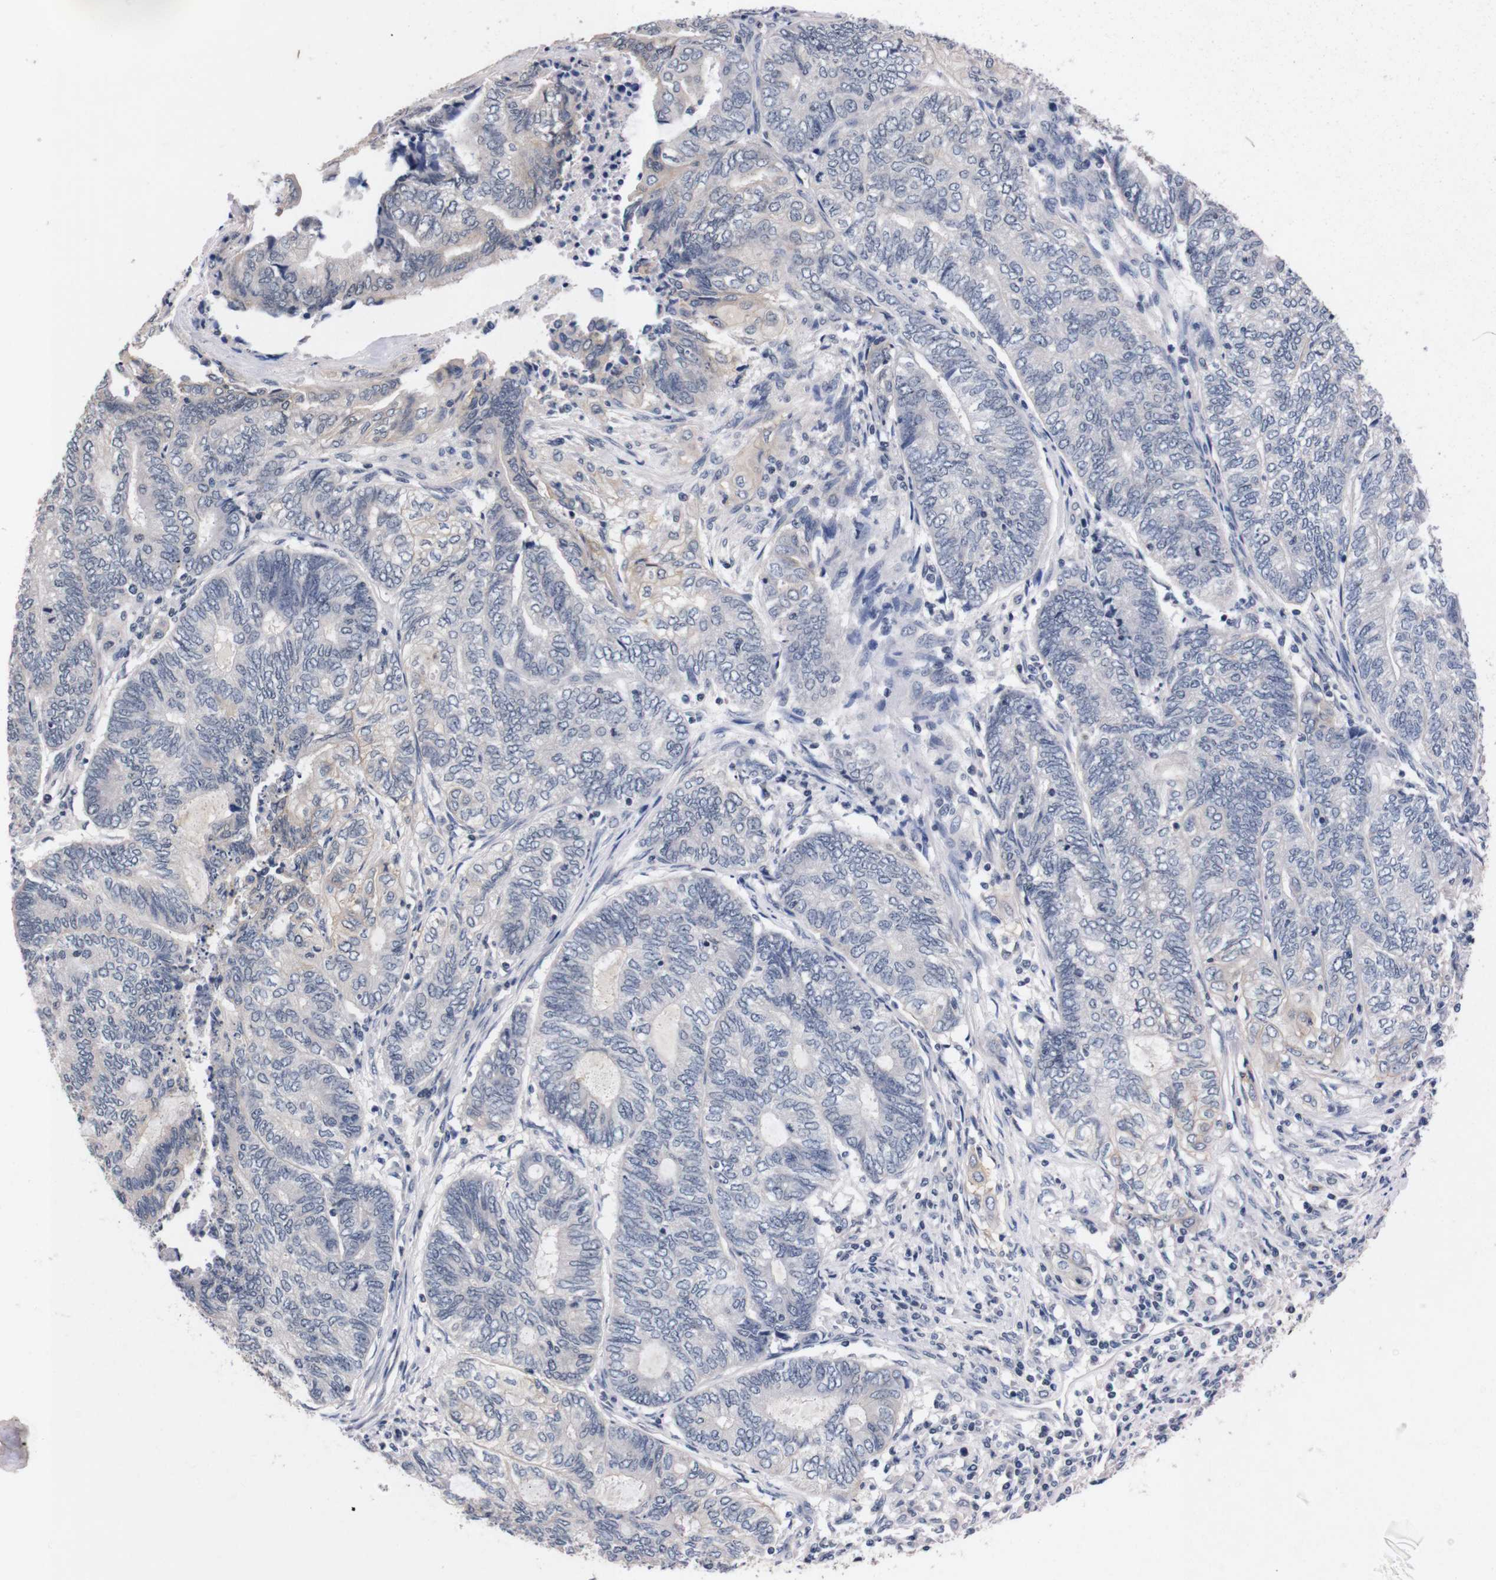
{"staining": {"intensity": "negative", "quantity": "none", "location": "none"}, "tissue": "endometrial cancer", "cell_type": "Tumor cells", "image_type": "cancer", "snomed": [{"axis": "morphology", "description": "Adenocarcinoma, NOS"}, {"axis": "topography", "description": "Uterus"}, {"axis": "topography", "description": "Endometrium"}], "caption": "Tumor cells are negative for protein expression in human endometrial adenocarcinoma. (IHC, brightfield microscopy, high magnification).", "gene": "TNFRSF21", "patient": {"sex": "female", "age": 70}}